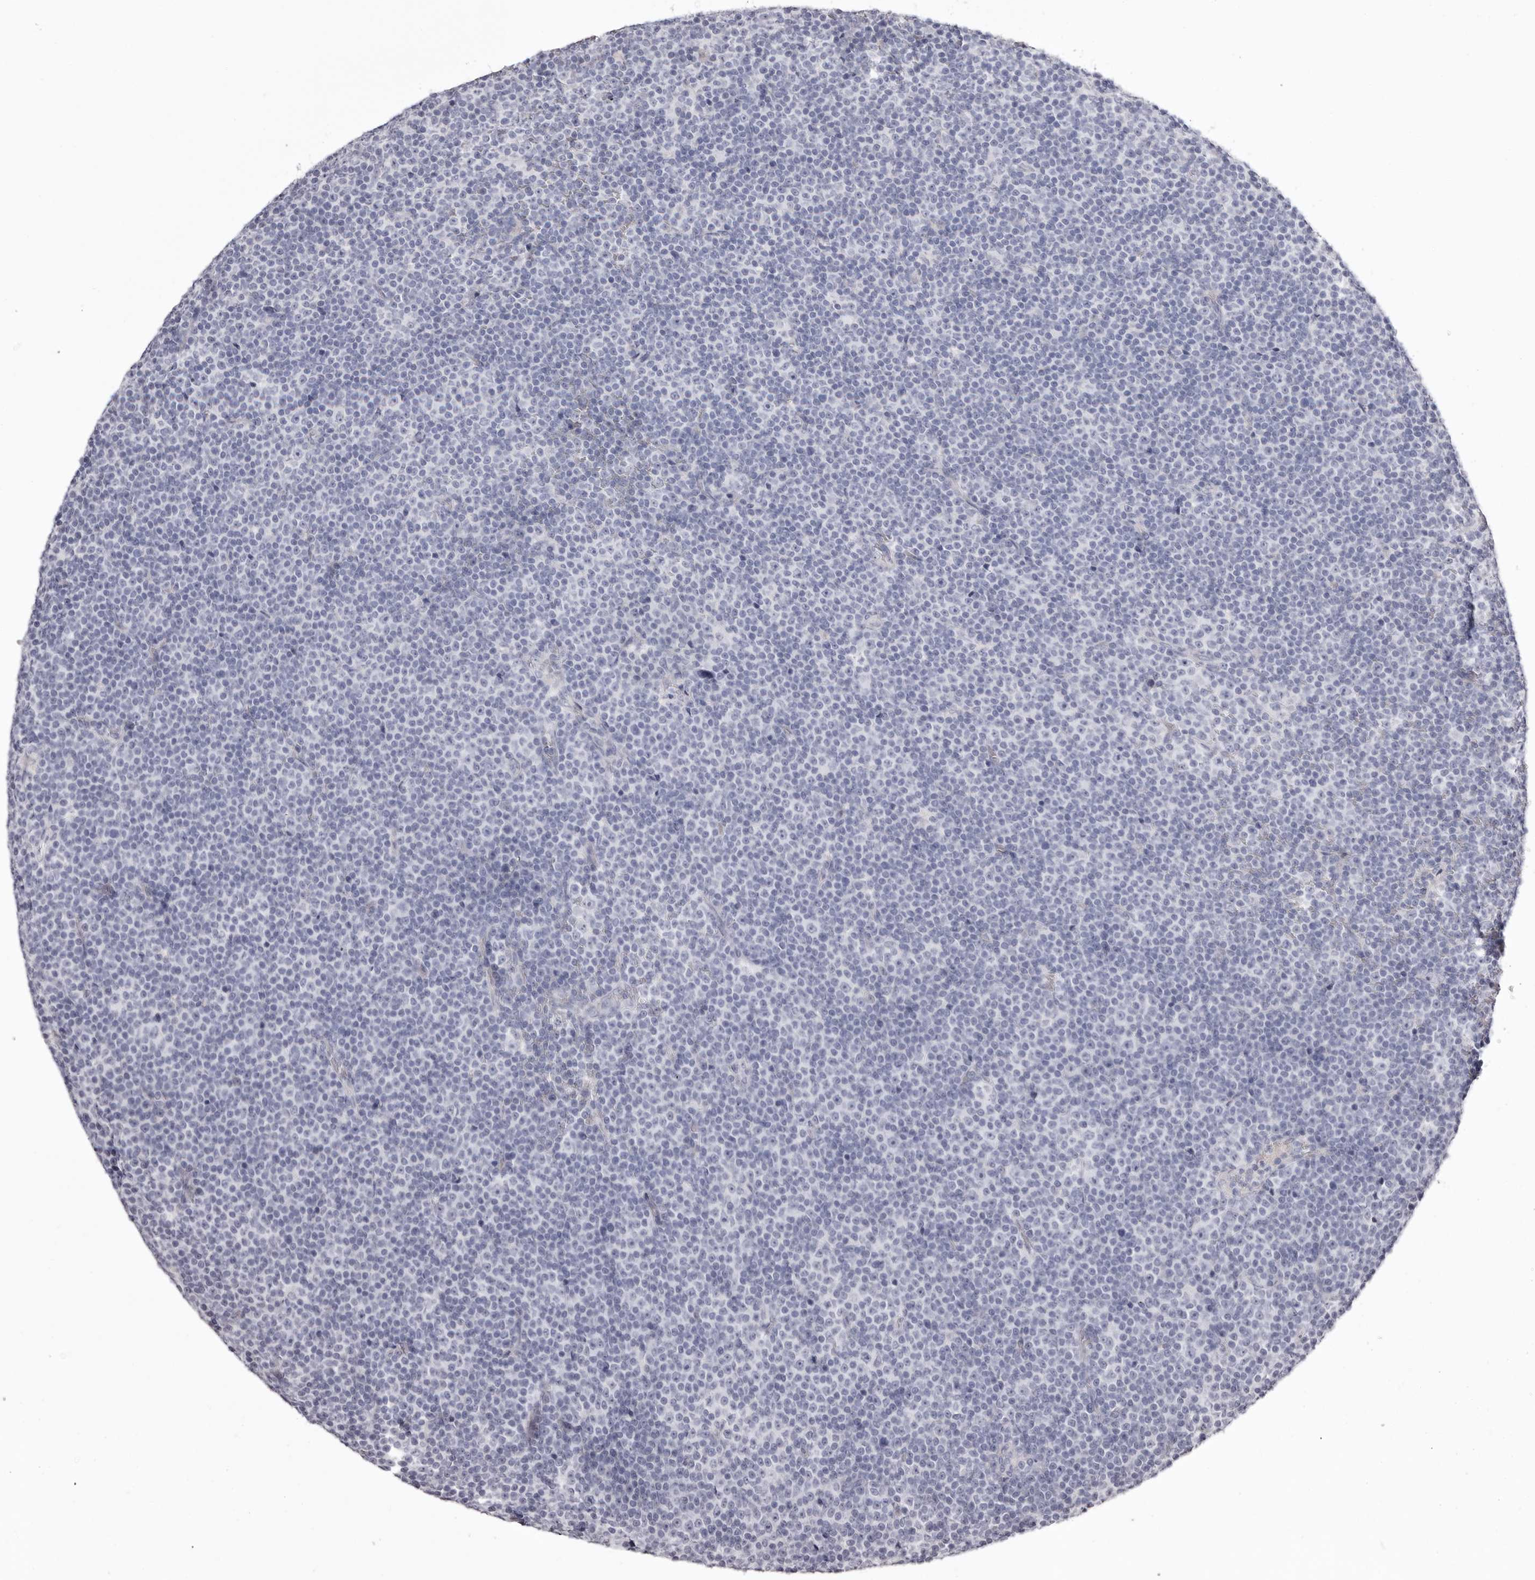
{"staining": {"intensity": "negative", "quantity": "none", "location": "none"}, "tissue": "lymphoma", "cell_type": "Tumor cells", "image_type": "cancer", "snomed": [{"axis": "morphology", "description": "Malignant lymphoma, non-Hodgkin's type, Low grade"}, {"axis": "topography", "description": "Lymph node"}], "caption": "This photomicrograph is of low-grade malignant lymphoma, non-Hodgkin's type stained with immunohistochemistry to label a protein in brown with the nuclei are counter-stained blue. There is no staining in tumor cells.", "gene": "CA6", "patient": {"sex": "female", "age": 67}}